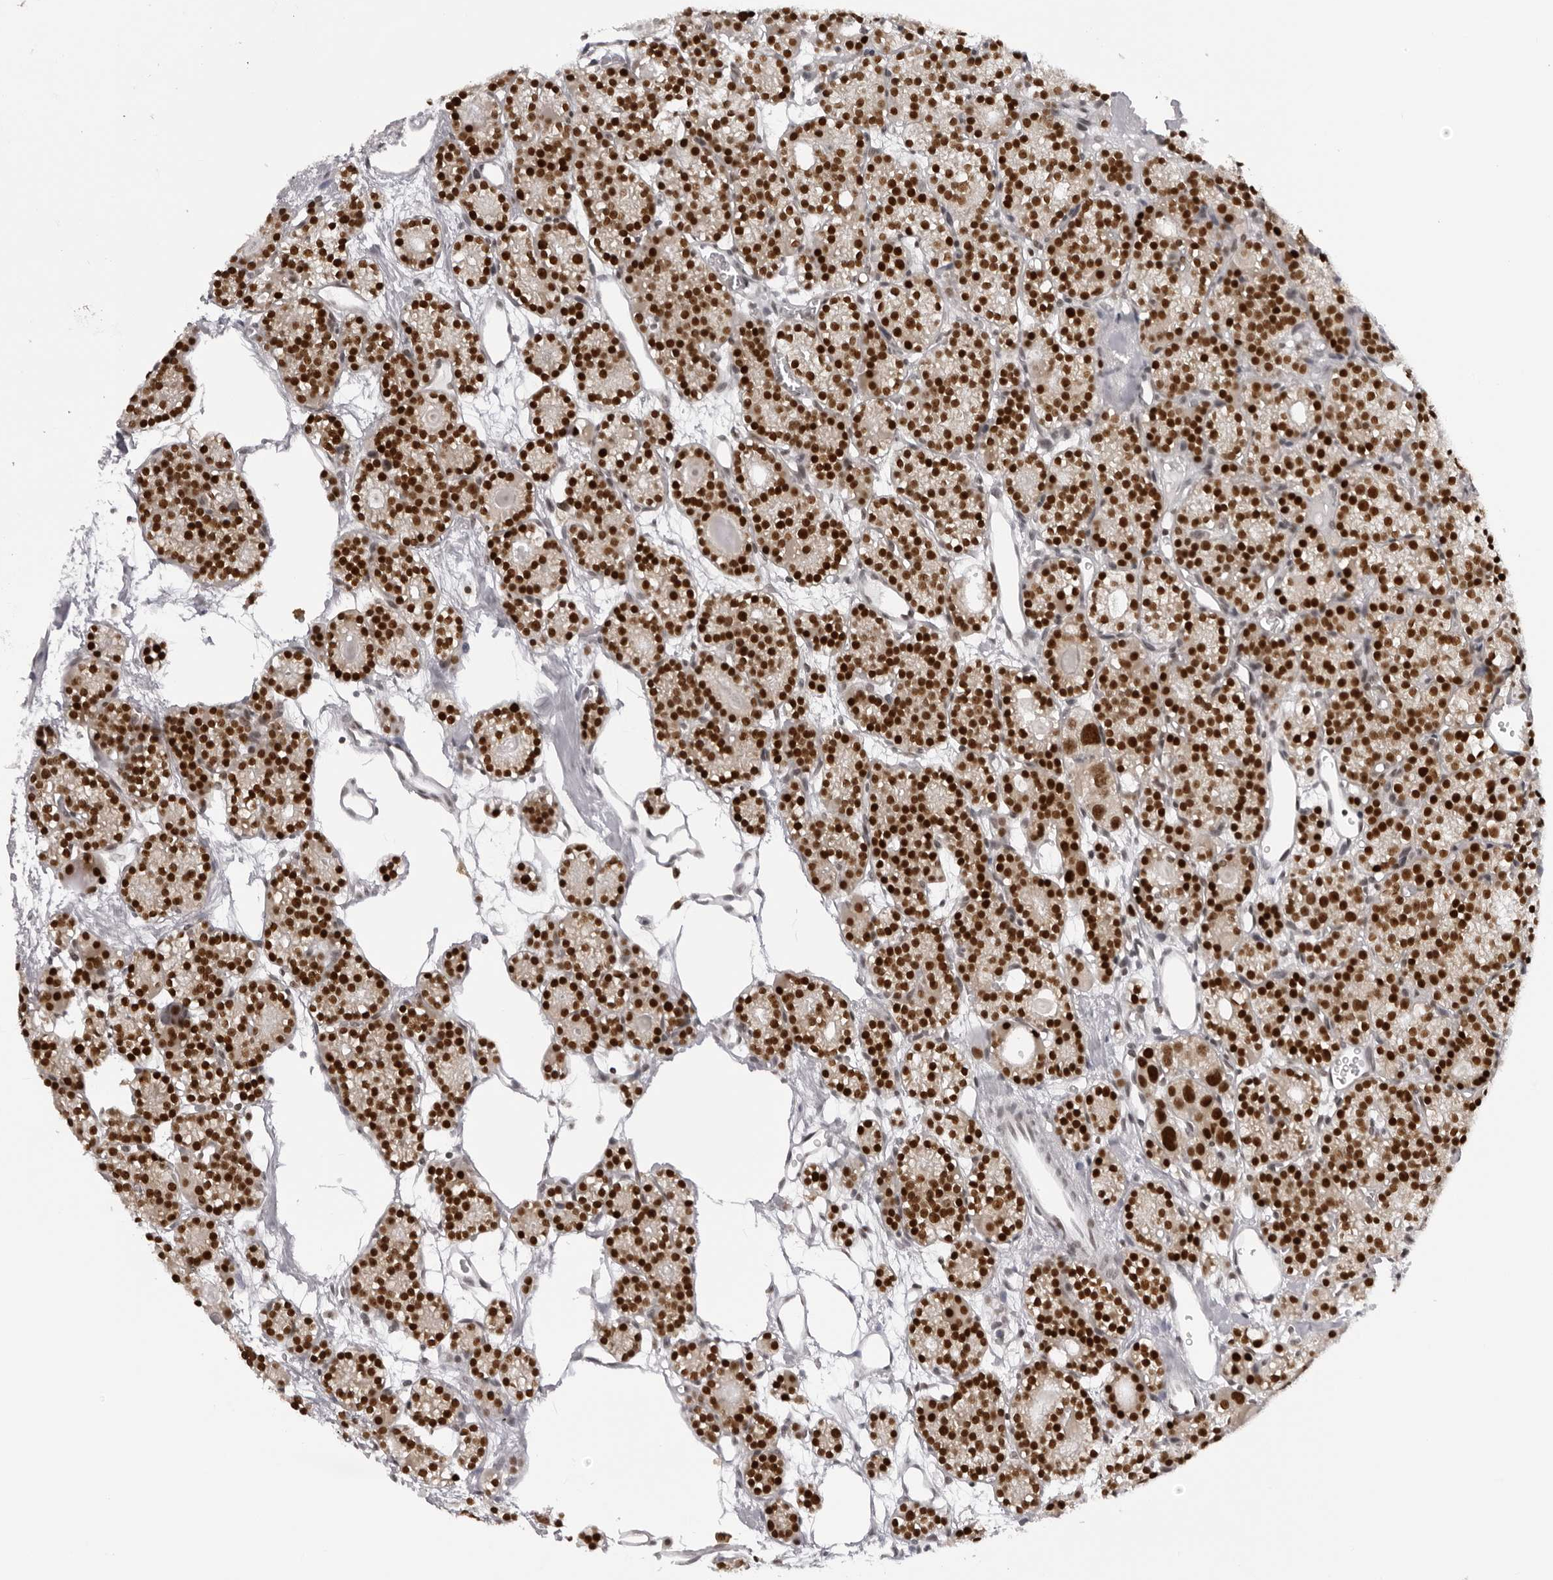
{"staining": {"intensity": "strong", "quantity": ">75%", "location": "nuclear"}, "tissue": "parathyroid gland", "cell_type": "Glandular cells", "image_type": "normal", "snomed": [{"axis": "morphology", "description": "Normal tissue, NOS"}, {"axis": "topography", "description": "Parathyroid gland"}], "caption": "Immunohistochemistry (IHC) staining of unremarkable parathyroid gland, which shows high levels of strong nuclear expression in about >75% of glandular cells indicating strong nuclear protein expression. The staining was performed using DAB (brown) for protein detection and nuclei were counterstained in hematoxylin (blue).", "gene": "HEXIM2", "patient": {"sex": "female", "age": 64}}